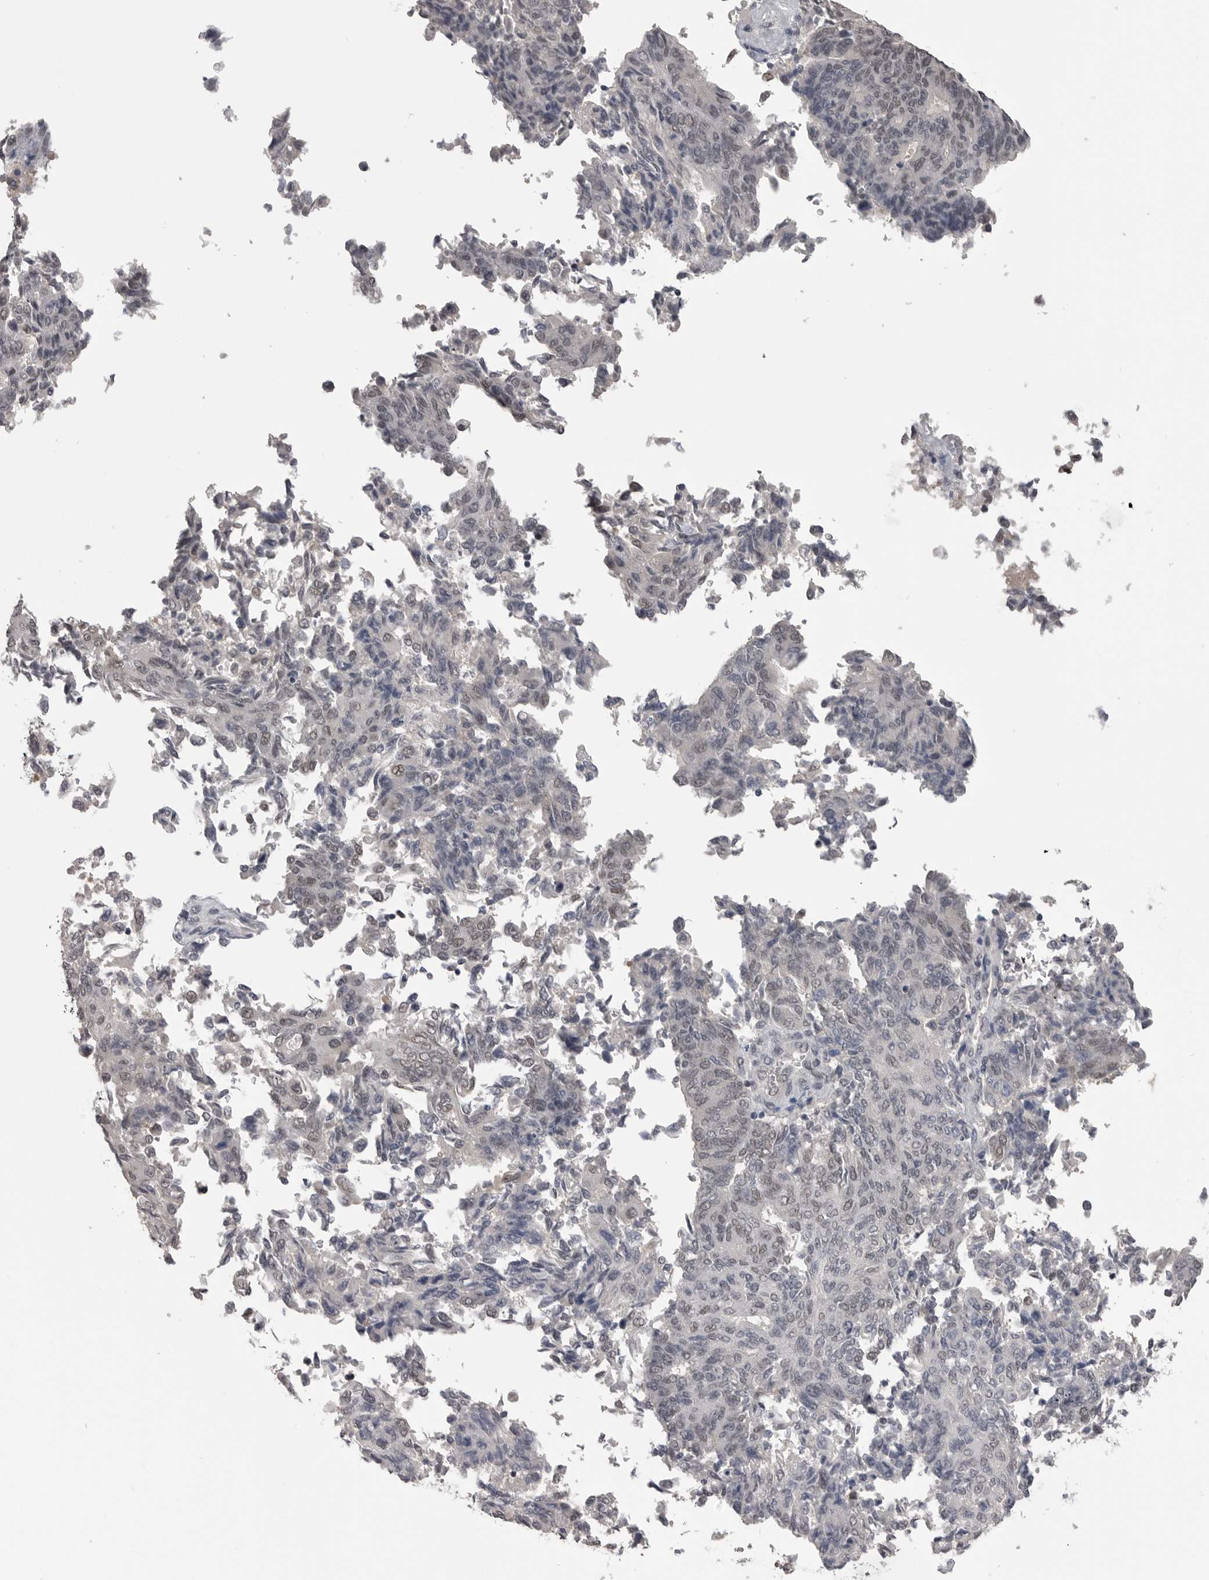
{"staining": {"intensity": "weak", "quantity": "25%-75%", "location": "nuclear"}, "tissue": "endometrial cancer", "cell_type": "Tumor cells", "image_type": "cancer", "snomed": [{"axis": "morphology", "description": "Adenocarcinoma, NOS"}, {"axis": "topography", "description": "Endometrium"}], "caption": "Approximately 25%-75% of tumor cells in endometrial cancer display weak nuclear protein positivity as visualized by brown immunohistochemical staining.", "gene": "DLG2", "patient": {"sex": "female", "age": 80}}